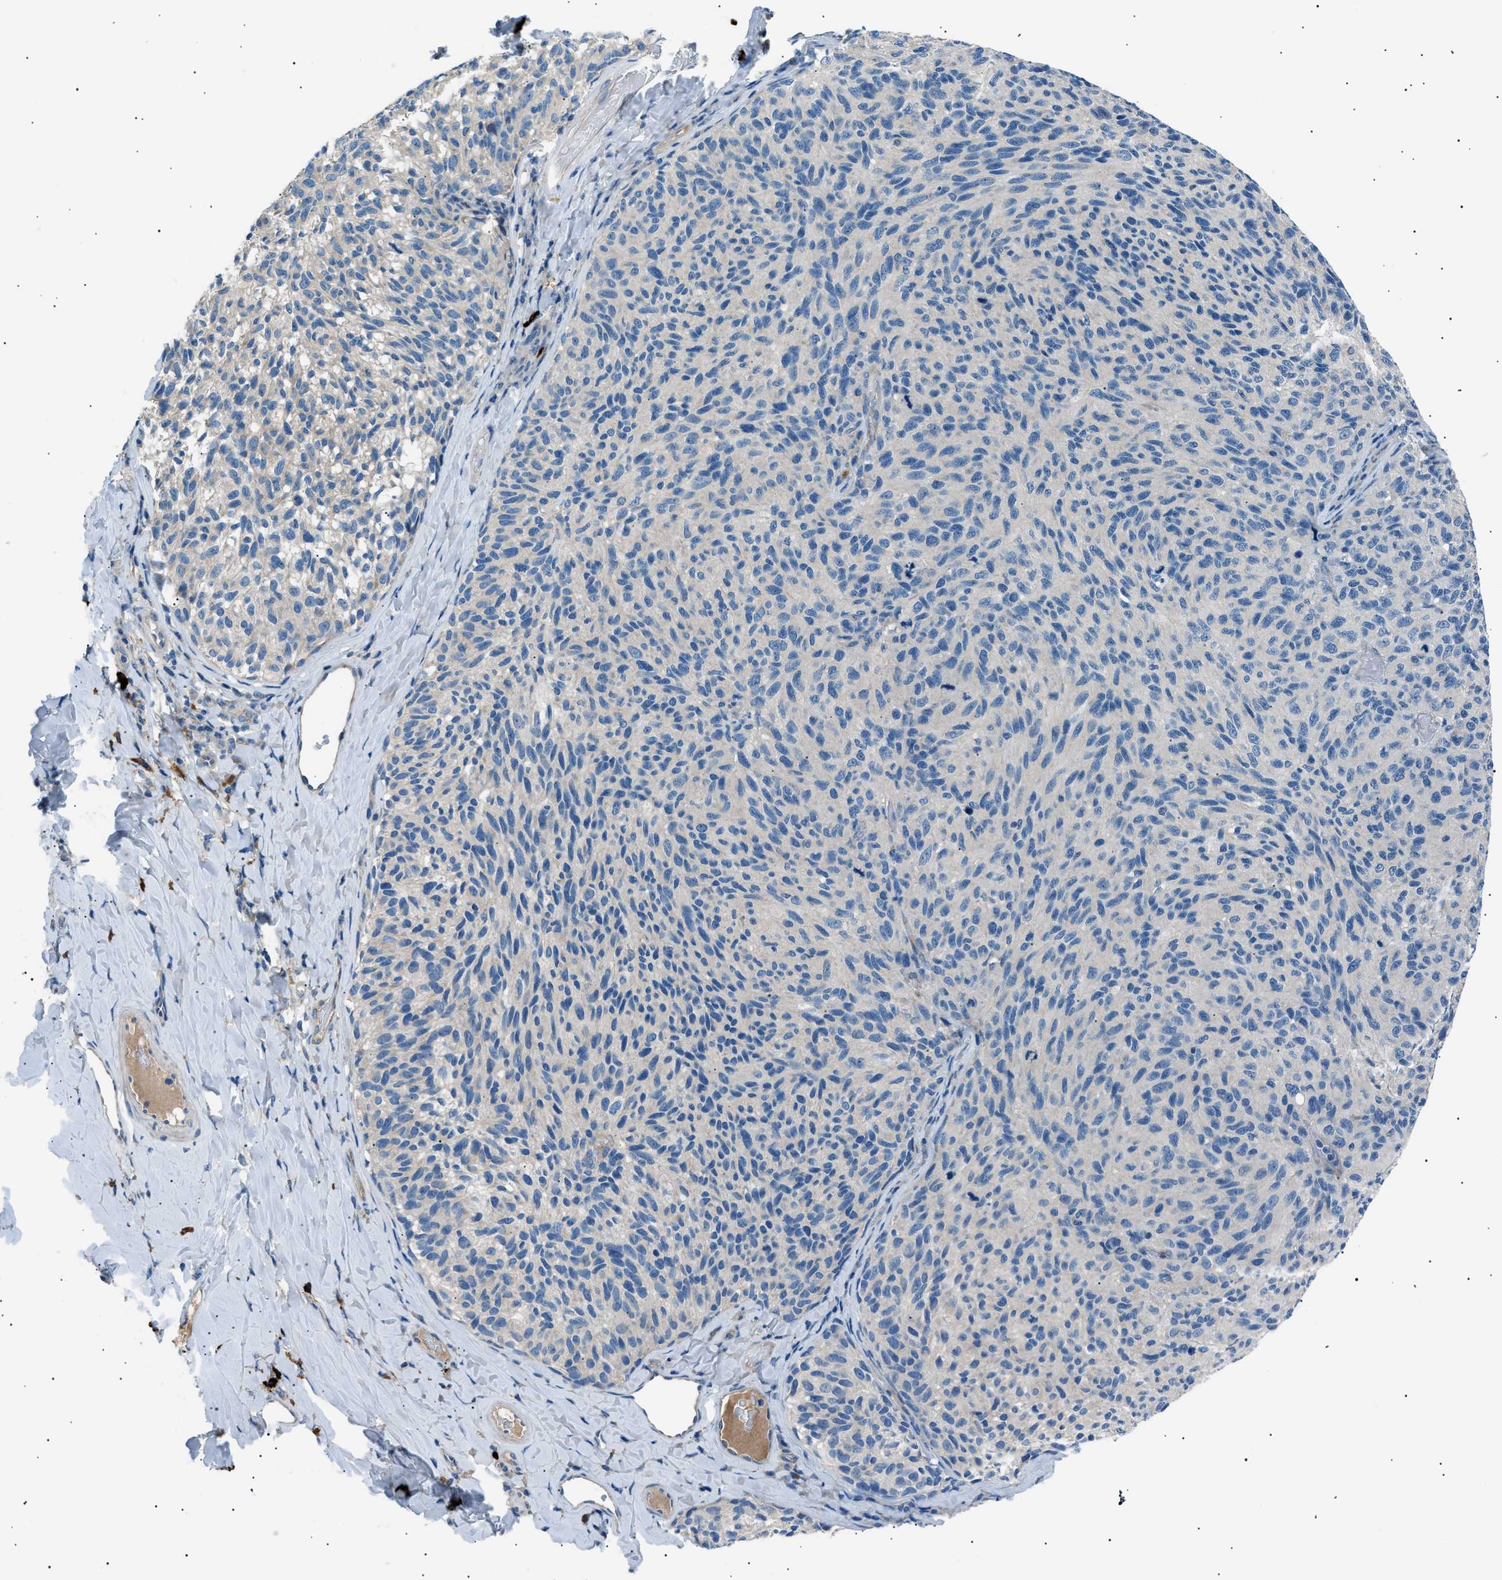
{"staining": {"intensity": "negative", "quantity": "none", "location": "none"}, "tissue": "melanoma", "cell_type": "Tumor cells", "image_type": "cancer", "snomed": [{"axis": "morphology", "description": "Malignant melanoma, NOS"}, {"axis": "topography", "description": "Skin"}], "caption": "Immunohistochemistry histopathology image of neoplastic tissue: human malignant melanoma stained with DAB shows no significant protein expression in tumor cells.", "gene": "LRRC37B", "patient": {"sex": "female", "age": 73}}